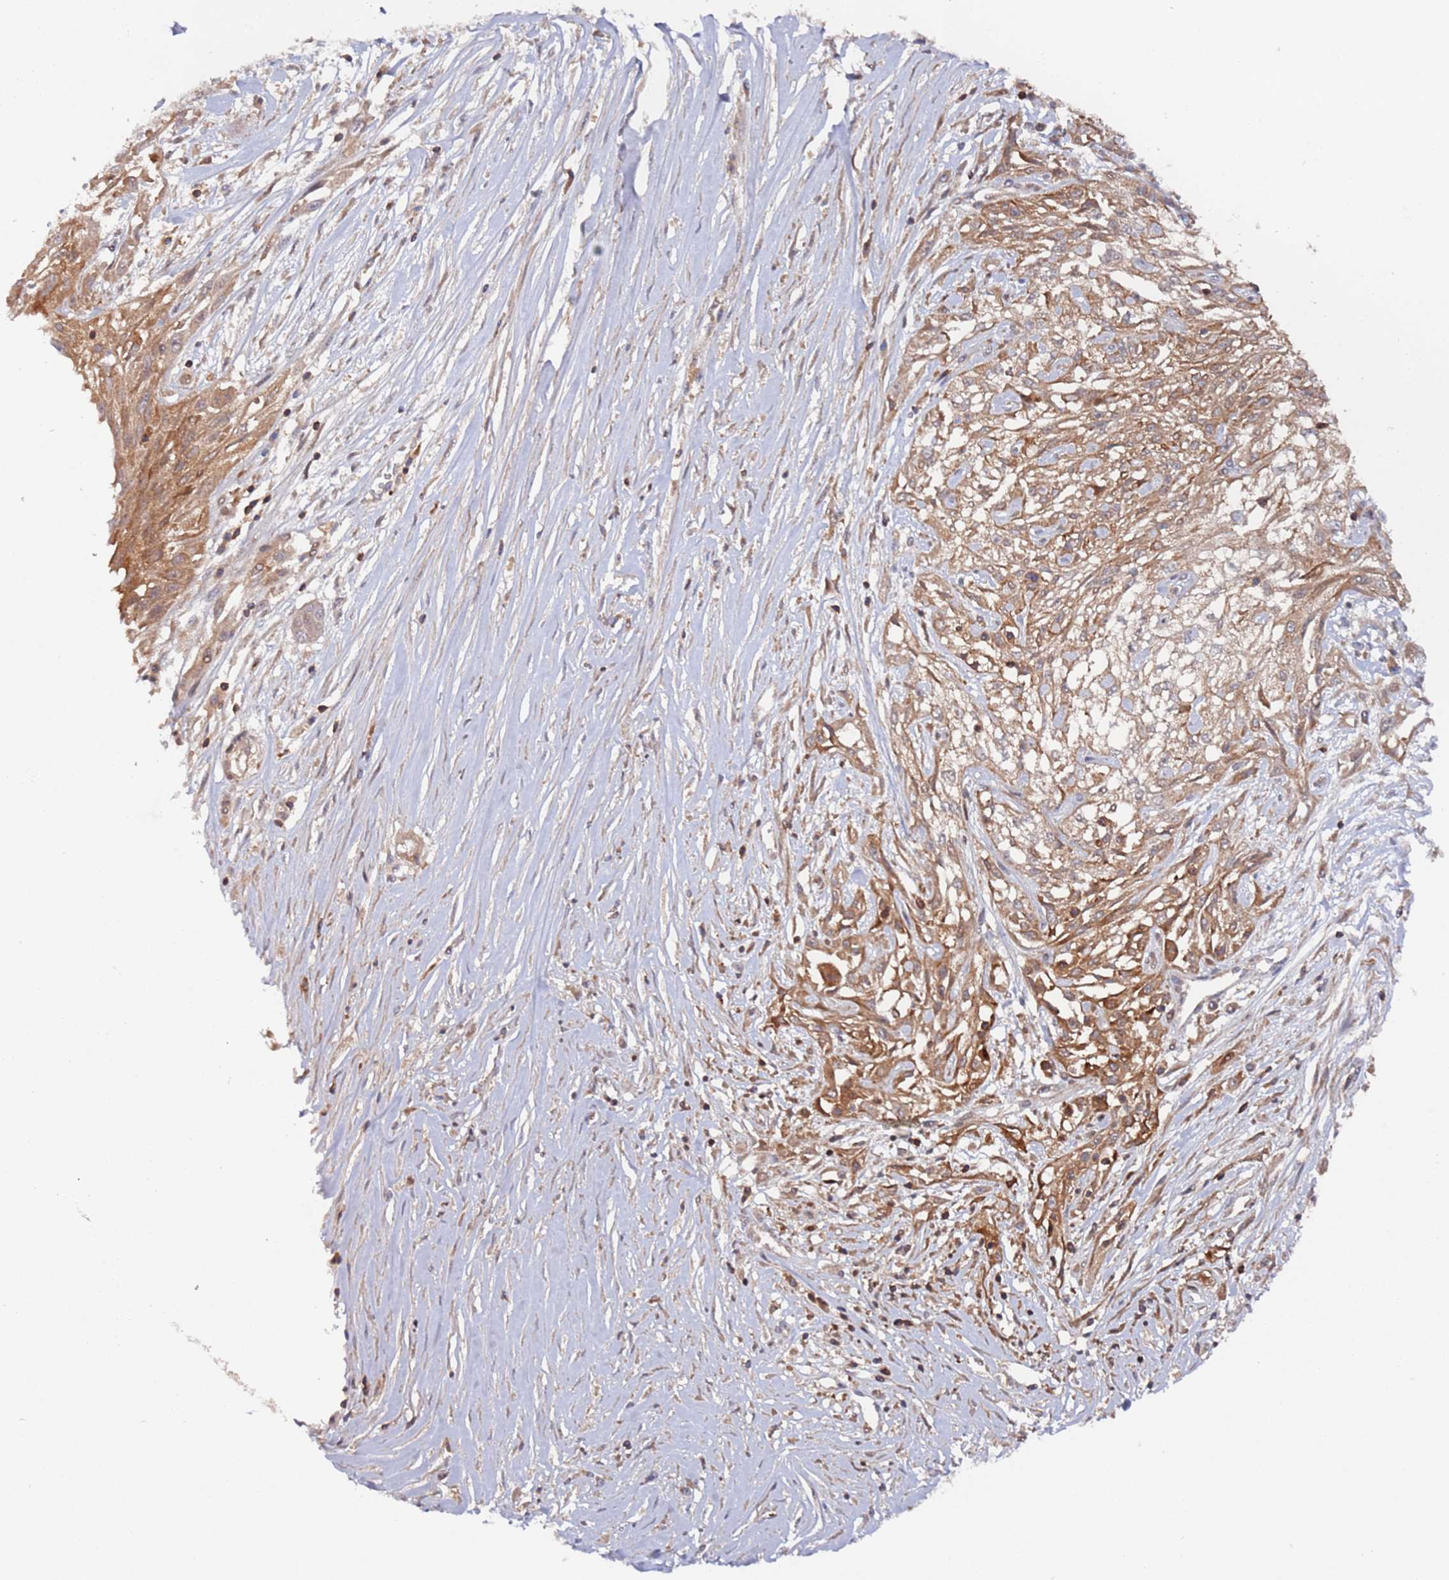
{"staining": {"intensity": "moderate", "quantity": ">75%", "location": "cytoplasmic/membranous"}, "tissue": "skin cancer", "cell_type": "Tumor cells", "image_type": "cancer", "snomed": [{"axis": "morphology", "description": "Squamous cell carcinoma, NOS"}, {"axis": "morphology", "description": "Squamous cell carcinoma, metastatic, NOS"}, {"axis": "topography", "description": "Skin"}, {"axis": "topography", "description": "Lymph node"}], "caption": "Skin metastatic squamous cell carcinoma stained with DAB immunohistochemistry demonstrates medium levels of moderate cytoplasmic/membranous expression in approximately >75% of tumor cells. Ihc stains the protein of interest in brown and the nuclei are stained blue.", "gene": "DDX60", "patient": {"sex": "male", "age": 75}}